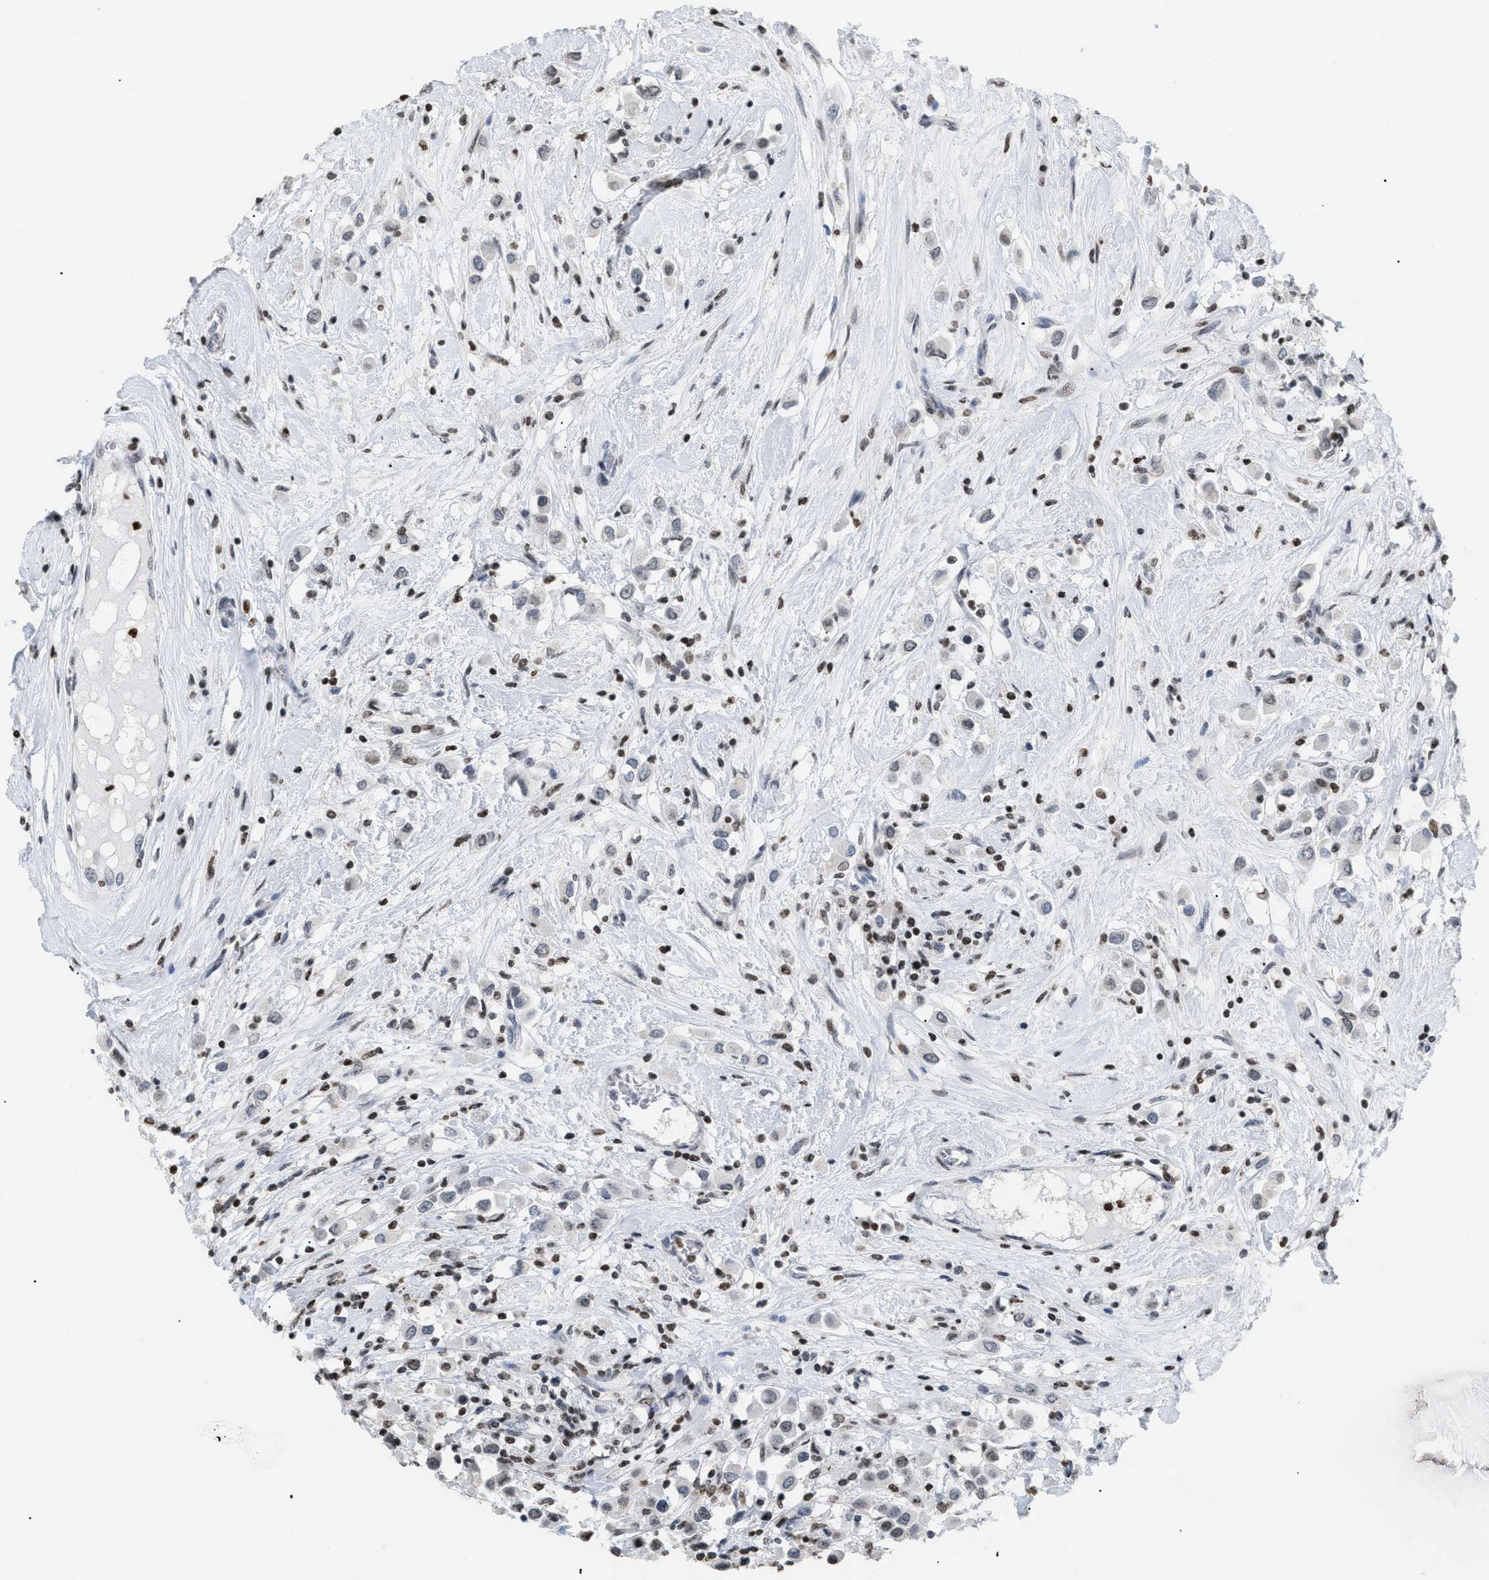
{"staining": {"intensity": "weak", "quantity": "<25%", "location": "nuclear"}, "tissue": "breast cancer", "cell_type": "Tumor cells", "image_type": "cancer", "snomed": [{"axis": "morphology", "description": "Duct carcinoma"}, {"axis": "topography", "description": "Breast"}], "caption": "IHC photomicrograph of neoplastic tissue: human breast cancer (intraductal carcinoma) stained with DAB shows no significant protein staining in tumor cells. Brightfield microscopy of immunohistochemistry (IHC) stained with DAB (3,3'-diaminobenzidine) (brown) and hematoxylin (blue), captured at high magnification.", "gene": "HMGN2", "patient": {"sex": "female", "age": 61}}